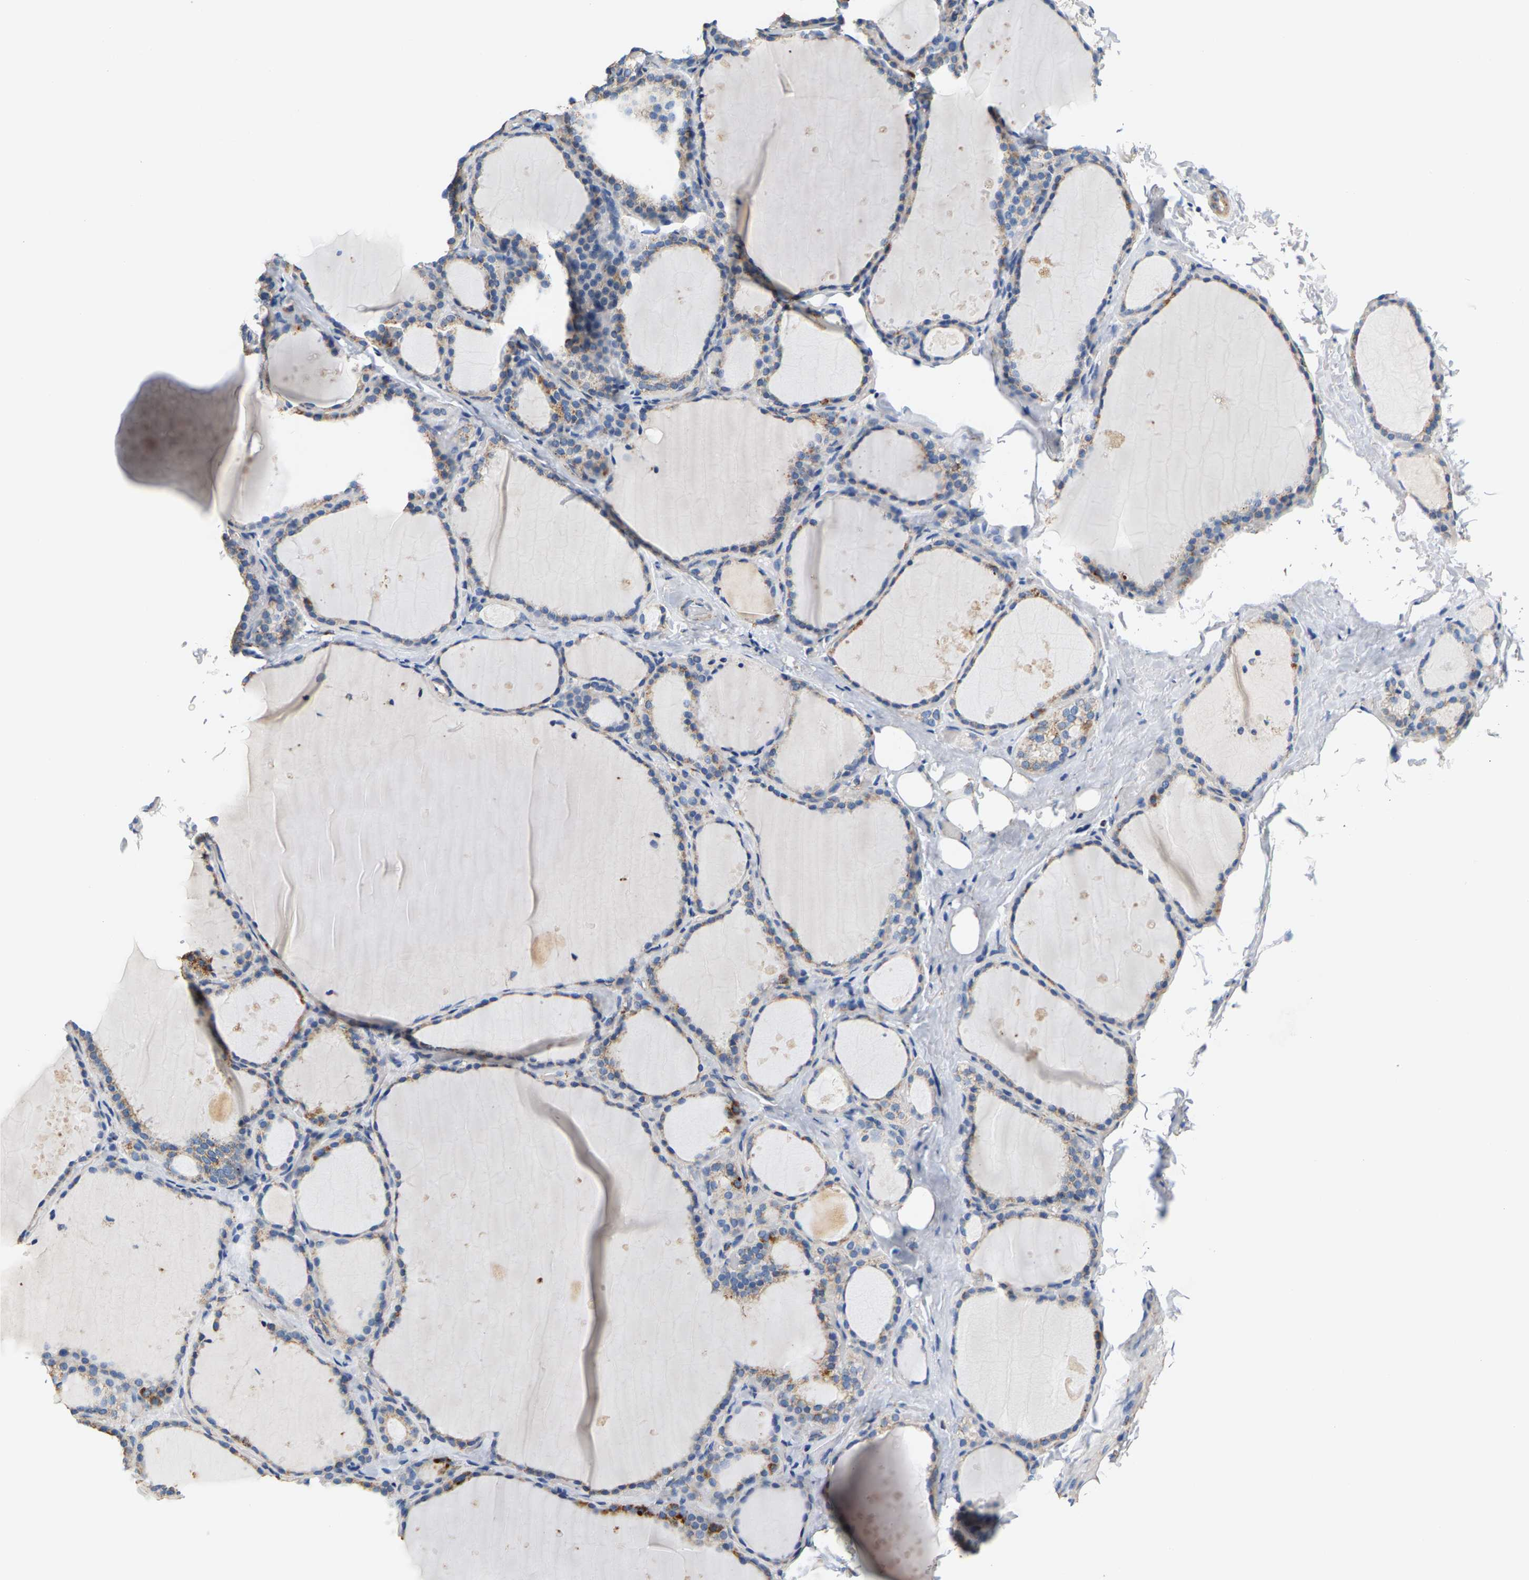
{"staining": {"intensity": "moderate", "quantity": "<25%", "location": "cytoplasmic/membranous"}, "tissue": "thyroid gland", "cell_type": "Glandular cells", "image_type": "normal", "snomed": [{"axis": "morphology", "description": "Normal tissue, NOS"}, {"axis": "topography", "description": "Thyroid gland"}], "caption": "An image of thyroid gland stained for a protein displays moderate cytoplasmic/membranous brown staining in glandular cells. Ihc stains the protein in brown and the nuclei are stained blue.", "gene": "SHMT2", "patient": {"sex": "female", "age": 44}}